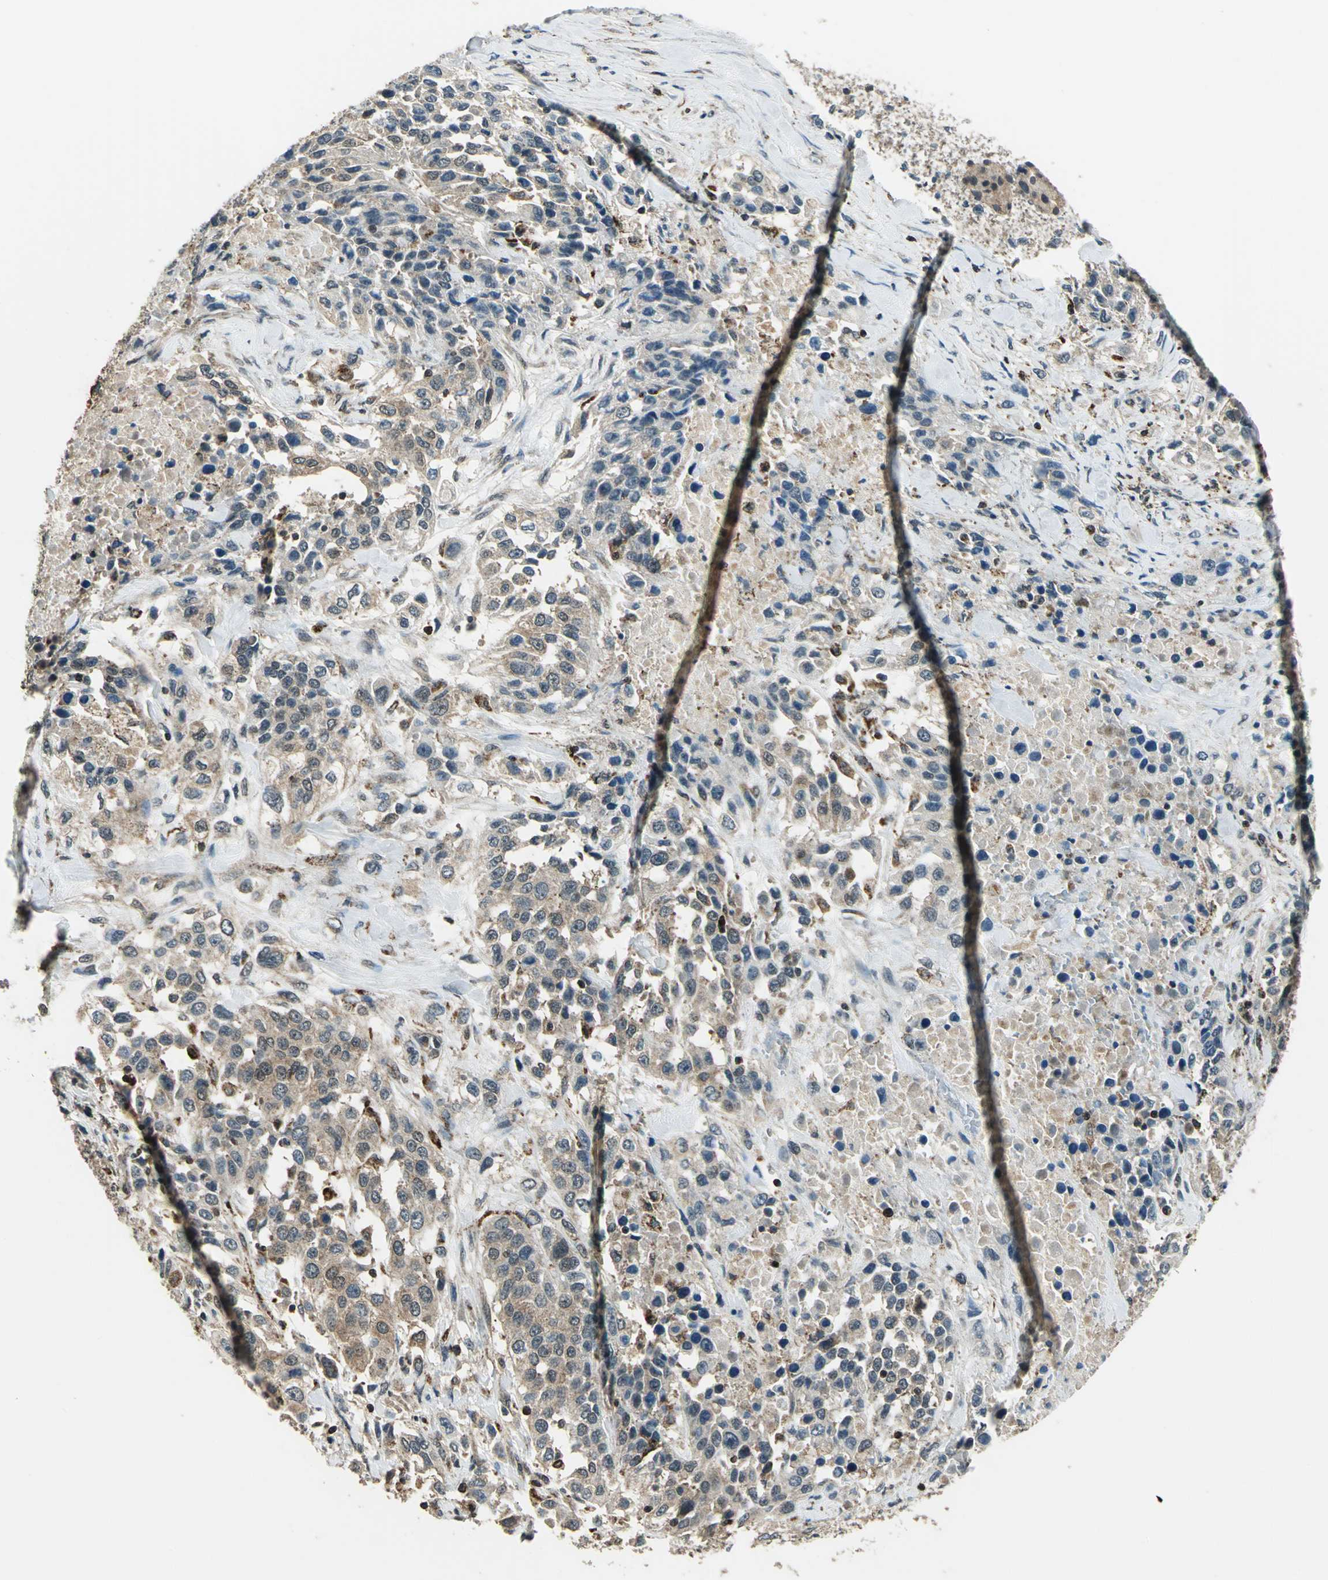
{"staining": {"intensity": "moderate", "quantity": ">75%", "location": "cytoplasmic/membranous"}, "tissue": "urothelial cancer", "cell_type": "Tumor cells", "image_type": "cancer", "snomed": [{"axis": "morphology", "description": "Urothelial carcinoma, High grade"}, {"axis": "topography", "description": "Urinary bladder"}], "caption": "DAB (3,3'-diaminobenzidine) immunohistochemical staining of urothelial cancer displays moderate cytoplasmic/membranous protein staining in about >75% of tumor cells.", "gene": "NUDT2", "patient": {"sex": "female", "age": 80}}